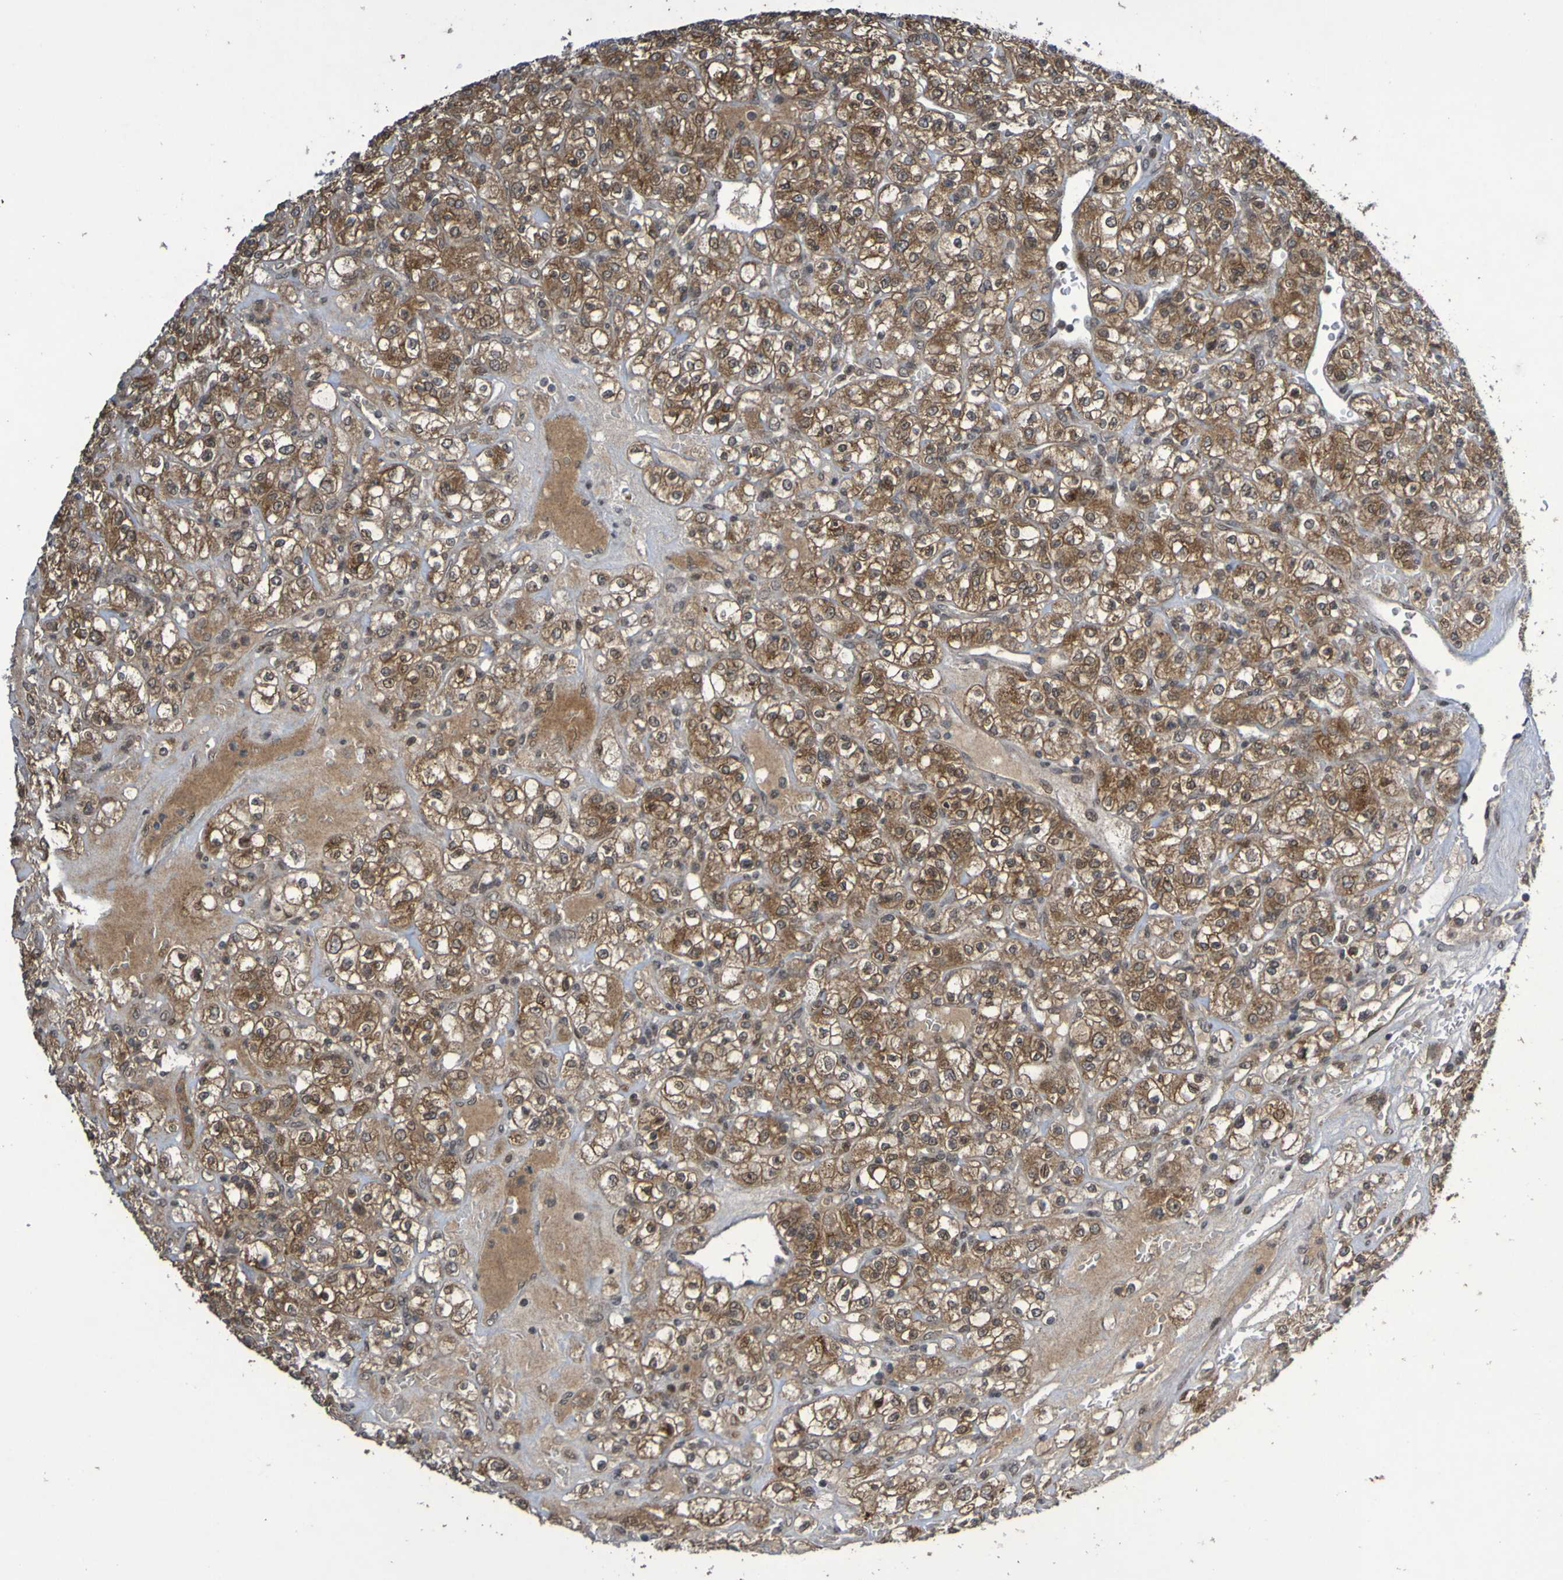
{"staining": {"intensity": "moderate", "quantity": ">75%", "location": "cytoplasmic/membranous"}, "tissue": "renal cancer", "cell_type": "Tumor cells", "image_type": "cancer", "snomed": [{"axis": "morphology", "description": "Normal tissue, NOS"}, {"axis": "morphology", "description": "Adenocarcinoma, NOS"}, {"axis": "topography", "description": "Kidney"}], "caption": "This micrograph shows renal cancer (adenocarcinoma) stained with IHC to label a protein in brown. The cytoplasmic/membranous of tumor cells show moderate positivity for the protein. Nuclei are counter-stained blue.", "gene": "ITLN1", "patient": {"sex": "female", "age": 72}}